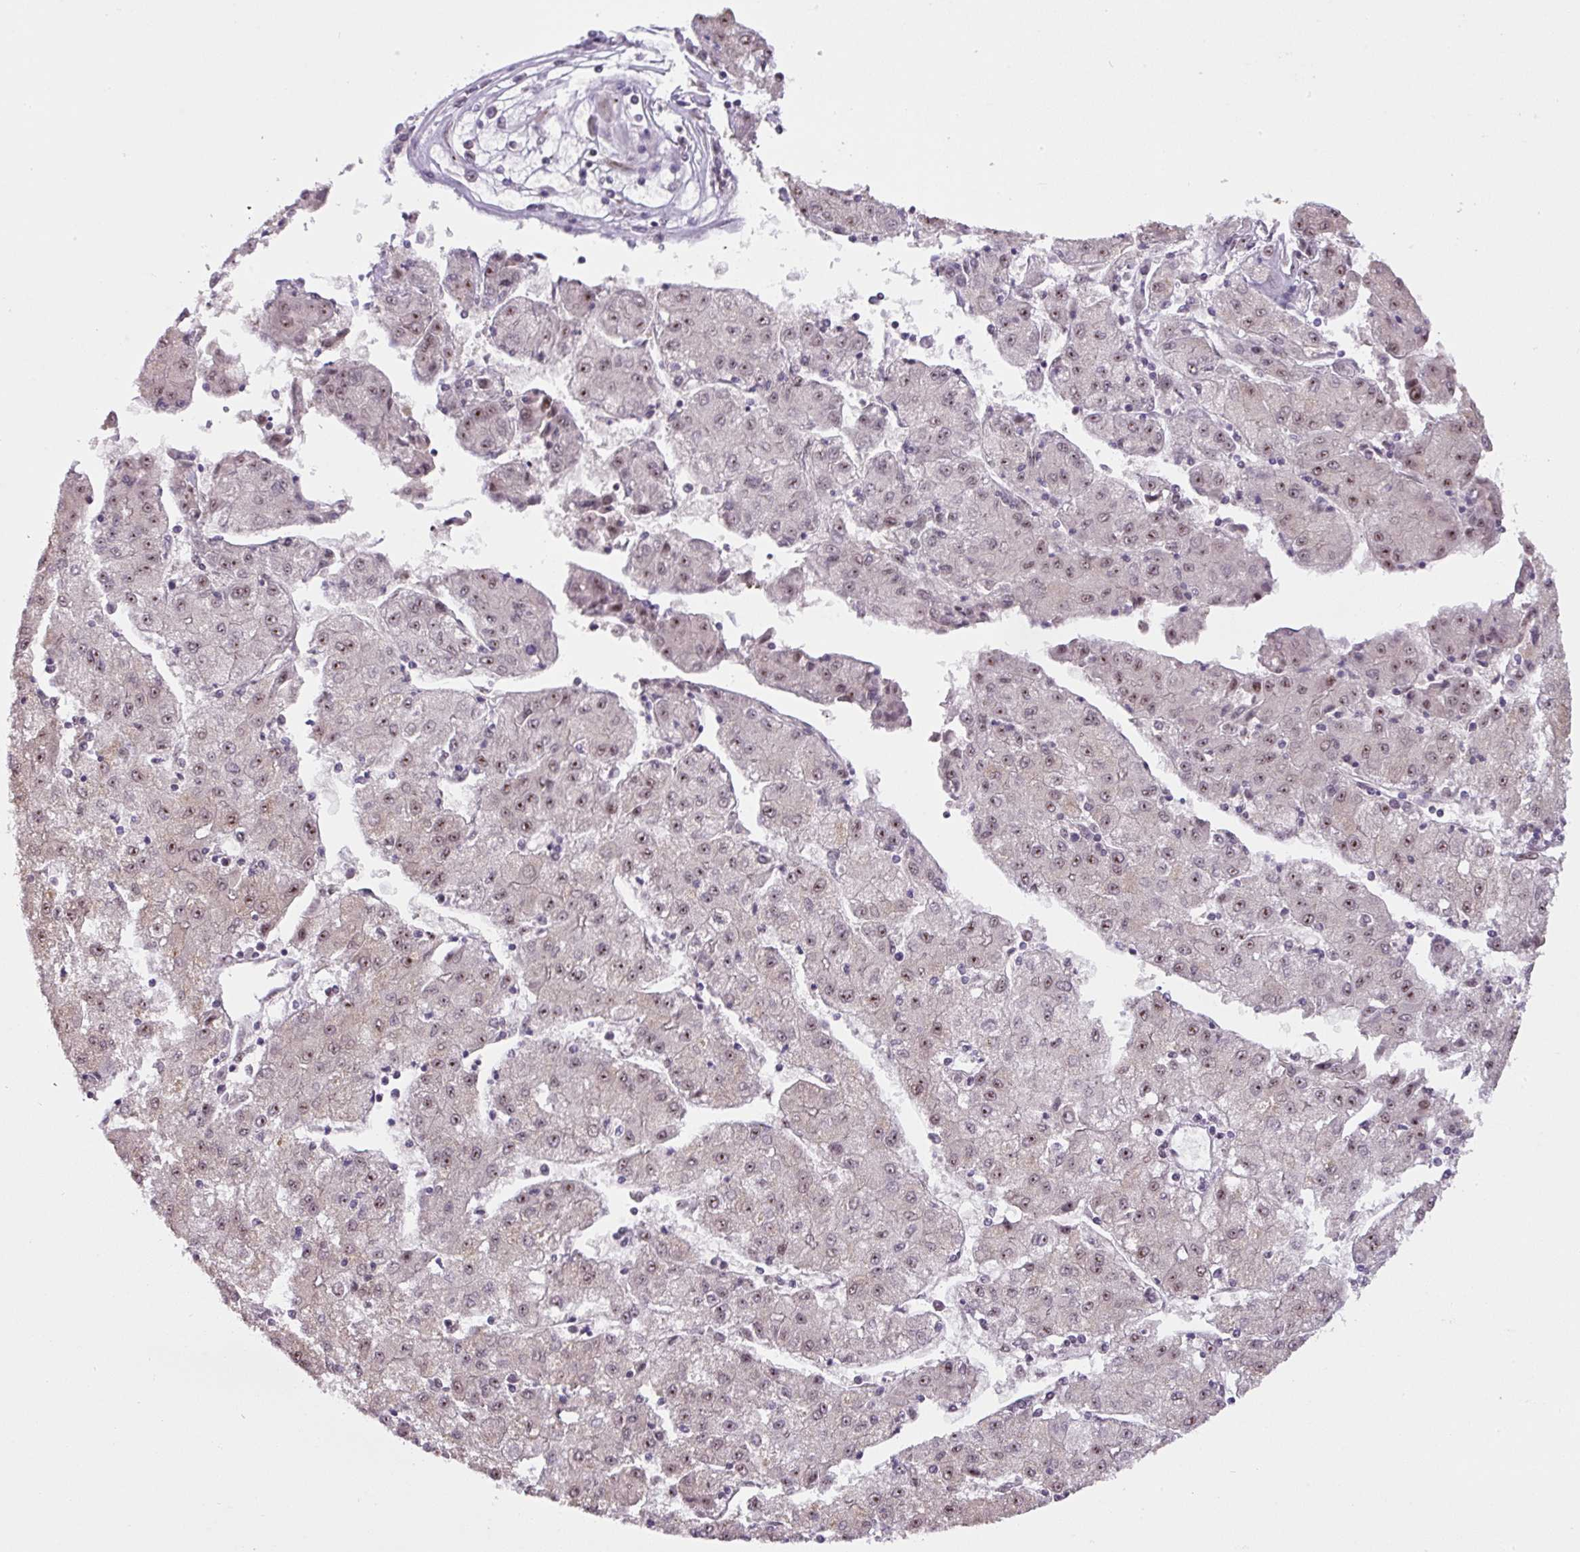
{"staining": {"intensity": "weak", "quantity": "25%-75%", "location": "nuclear"}, "tissue": "liver cancer", "cell_type": "Tumor cells", "image_type": "cancer", "snomed": [{"axis": "morphology", "description": "Carcinoma, Hepatocellular, NOS"}, {"axis": "topography", "description": "Liver"}], "caption": "Weak nuclear protein positivity is appreciated in about 25%-75% of tumor cells in liver cancer. Nuclei are stained in blue.", "gene": "TAF1A", "patient": {"sex": "male", "age": 72}}